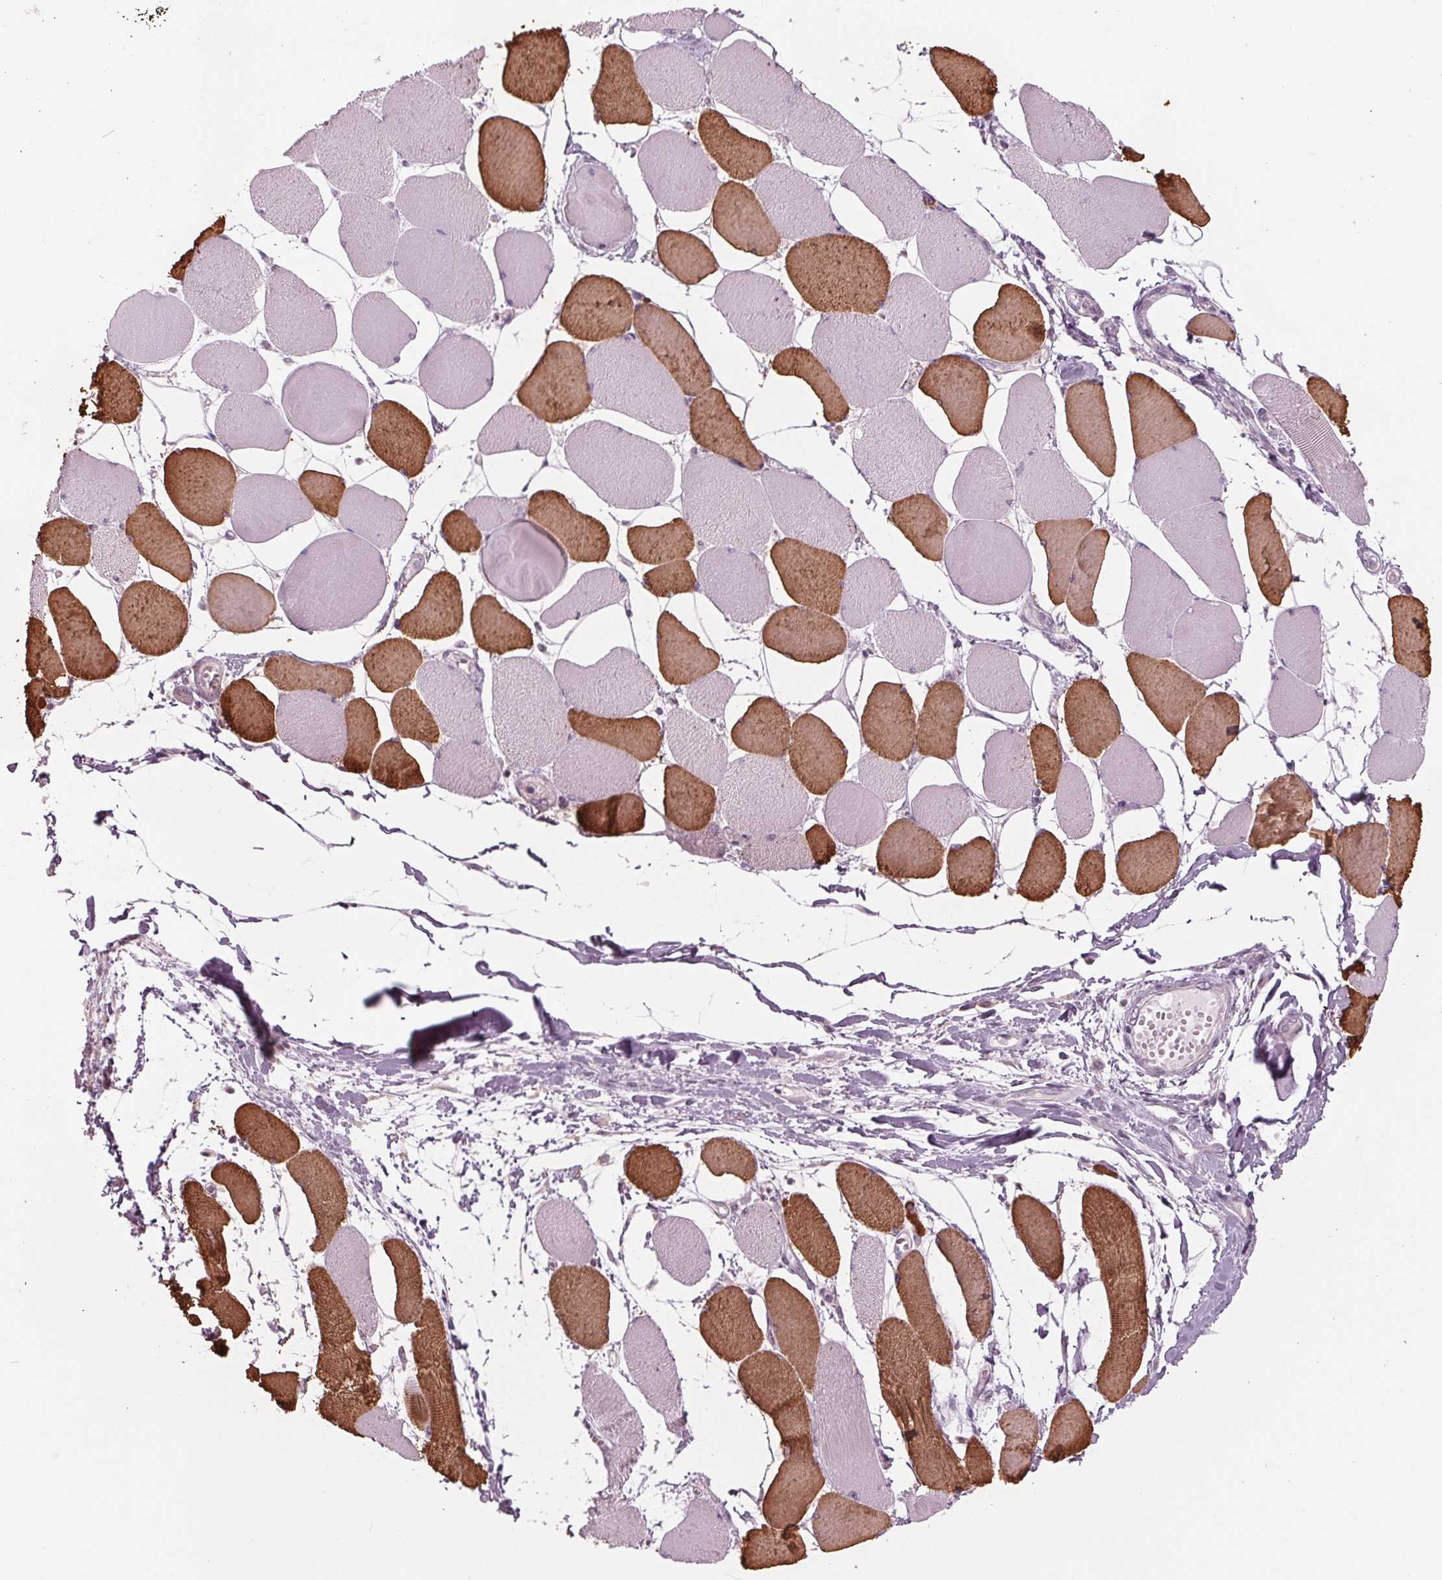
{"staining": {"intensity": "moderate", "quantity": "25%-75%", "location": "cytoplasmic/membranous"}, "tissue": "skeletal muscle", "cell_type": "Myocytes", "image_type": "normal", "snomed": [{"axis": "morphology", "description": "Normal tissue, NOS"}, {"axis": "topography", "description": "Skeletal muscle"}], "caption": "The image exhibits immunohistochemical staining of benign skeletal muscle. There is moderate cytoplasmic/membranous staining is identified in about 25%-75% of myocytes. The staining was performed using DAB to visualize the protein expression in brown, while the nuclei were stained in blue with hematoxylin (Magnification: 20x).", "gene": "TNNC2", "patient": {"sex": "female", "age": 75}}